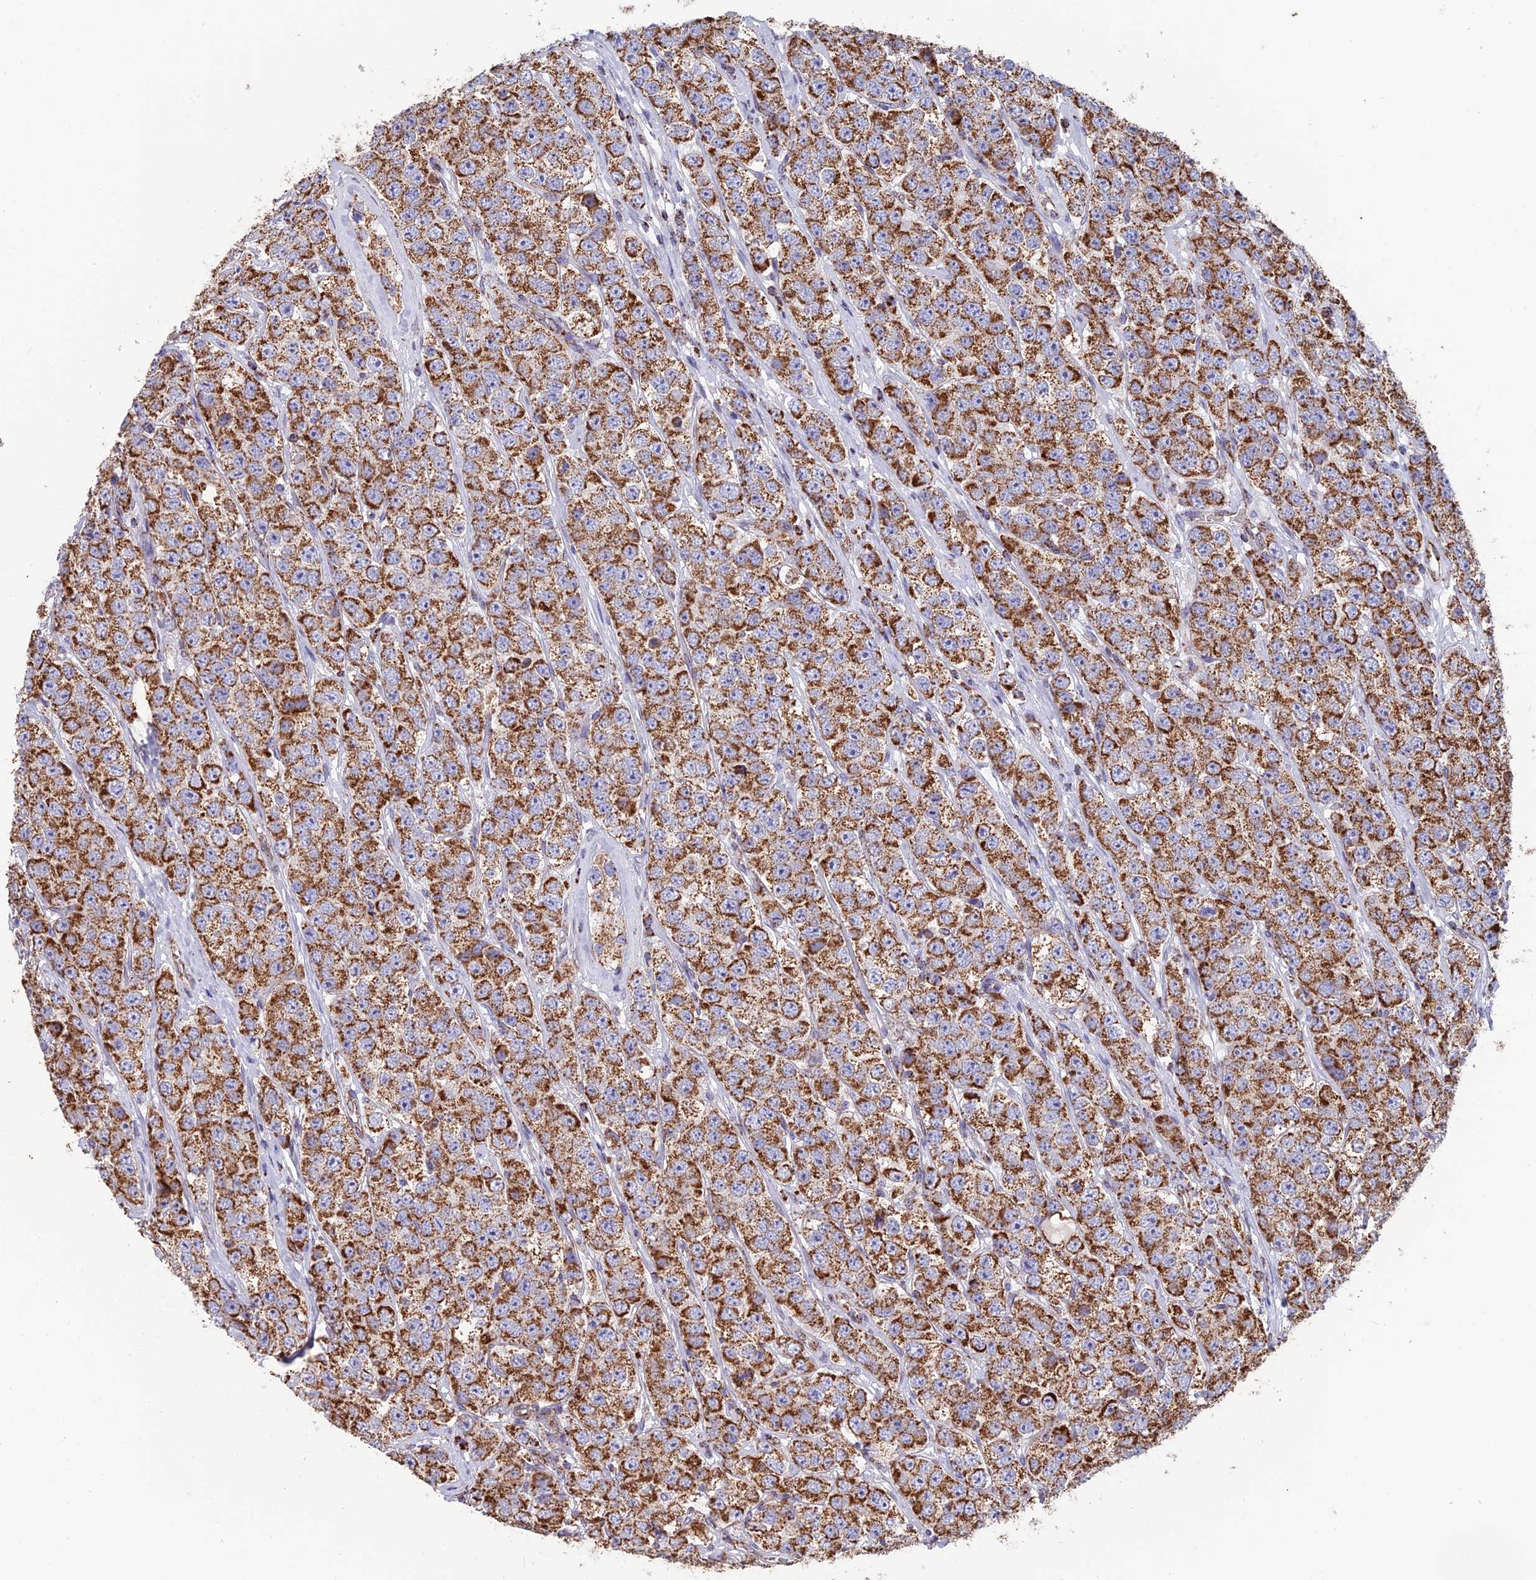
{"staining": {"intensity": "strong", "quantity": ">75%", "location": "cytoplasmic/membranous"}, "tissue": "testis cancer", "cell_type": "Tumor cells", "image_type": "cancer", "snomed": [{"axis": "morphology", "description": "Seminoma, NOS"}, {"axis": "topography", "description": "Testis"}], "caption": "DAB (3,3'-diaminobenzidine) immunohistochemical staining of human seminoma (testis) exhibits strong cytoplasmic/membranous protein expression in about >75% of tumor cells.", "gene": "CS", "patient": {"sex": "male", "age": 28}}